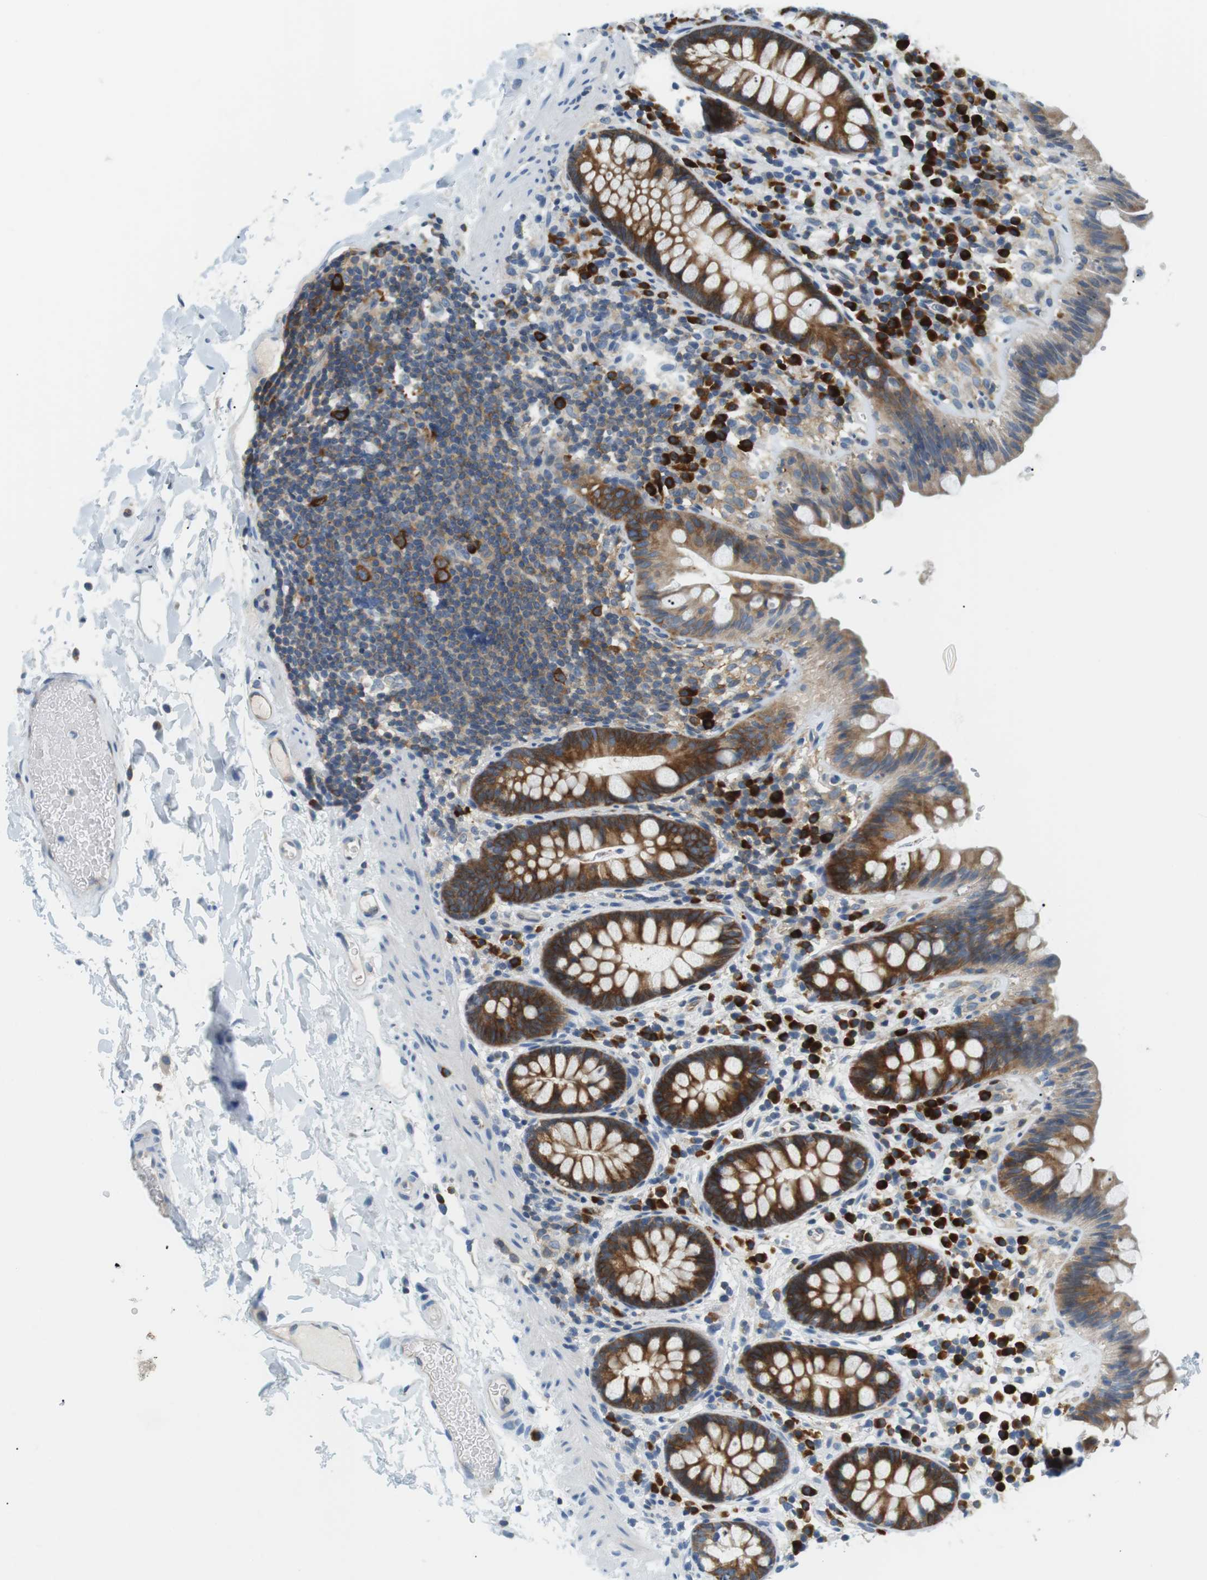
{"staining": {"intensity": "weak", "quantity": ">75%", "location": "cytoplasmic/membranous"}, "tissue": "colon", "cell_type": "Endothelial cells", "image_type": "normal", "snomed": [{"axis": "morphology", "description": "Normal tissue, NOS"}, {"axis": "topography", "description": "Colon"}], "caption": "A low amount of weak cytoplasmic/membranous staining is present in about >75% of endothelial cells in unremarkable colon. The staining was performed using DAB (3,3'-diaminobenzidine), with brown indicating positive protein expression. Nuclei are stained blue with hematoxylin.", "gene": "TMEM200A", "patient": {"sex": "female", "age": 80}}